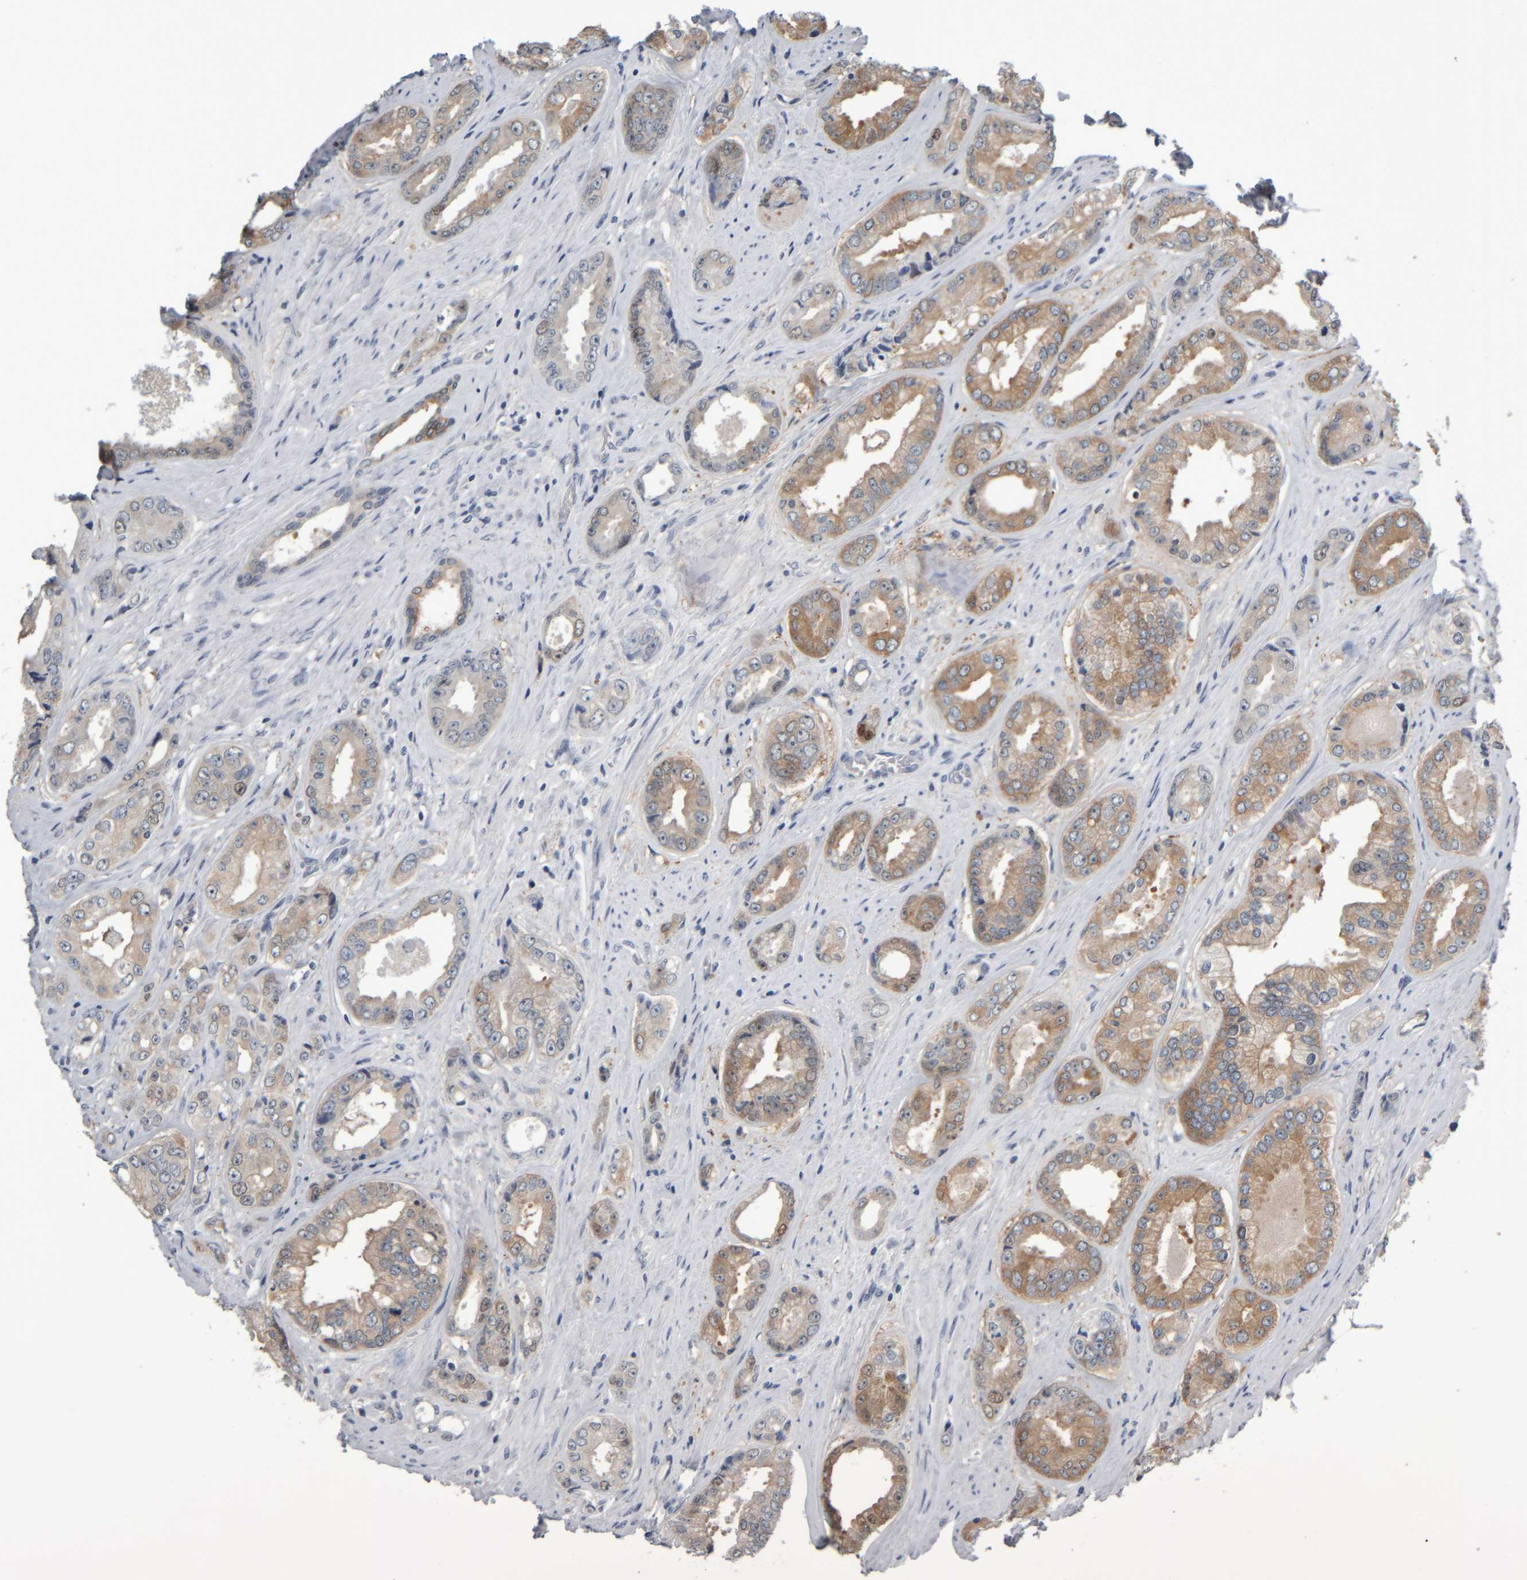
{"staining": {"intensity": "weak", "quantity": "25%-75%", "location": "cytoplasmic/membranous"}, "tissue": "prostate cancer", "cell_type": "Tumor cells", "image_type": "cancer", "snomed": [{"axis": "morphology", "description": "Adenocarcinoma, High grade"}, {"axis": "topography", "description": "Prostate"}], "caption": "Immunohistochemistry (DAB) staining of prostate cancer (high-grade adenocarcinoma) demonstrates weak cytoplasmic/membranous protein expression in about 25%-75% of tumor cells.", "gene": "COL14A1", "patient": {"sex": "male", "age": 61}}